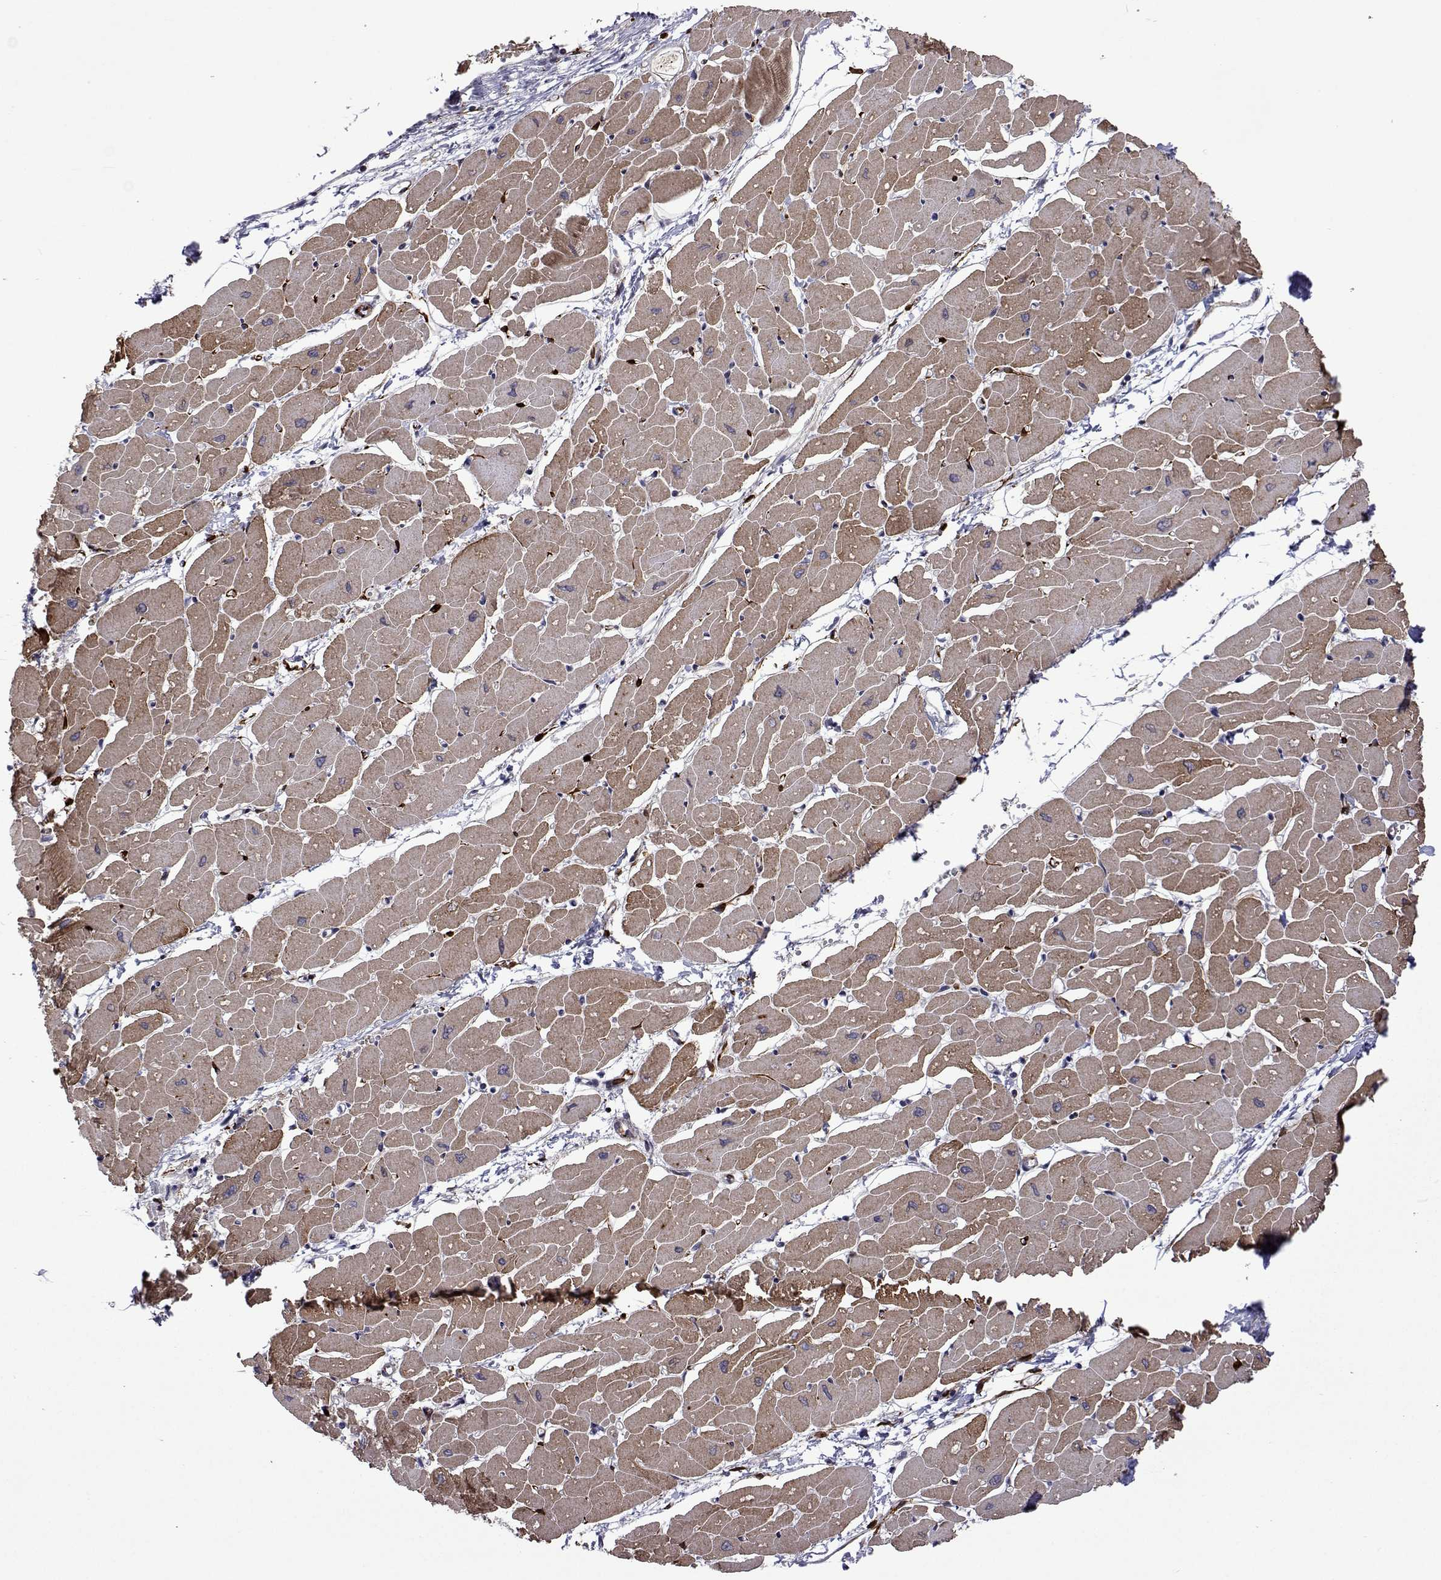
{"staining": {"intensity": "moderate", "quantity": ">75%", "location": "cytoplasmic/membranous"}, "tissue": "heart muscle", "cell_type": "Cardiomyocytes", "image_type": "normal", "snomed": [{"axis": "morphology", "description": "Normal tissue, NOS"}, {"axis": "topography", "description": "Heart"}], "caption": "The histopathology image demonstrates staining of unremarkable heart muscle, revealing moderate cytoplasmic/membranous protein expression (brown color) within cardiomyocytes. The protein of interest is shown in brown color, while the nuclei are stained blue.", "gene": "EFCAB3", "patient": {"sex": "male", "age": 57}}